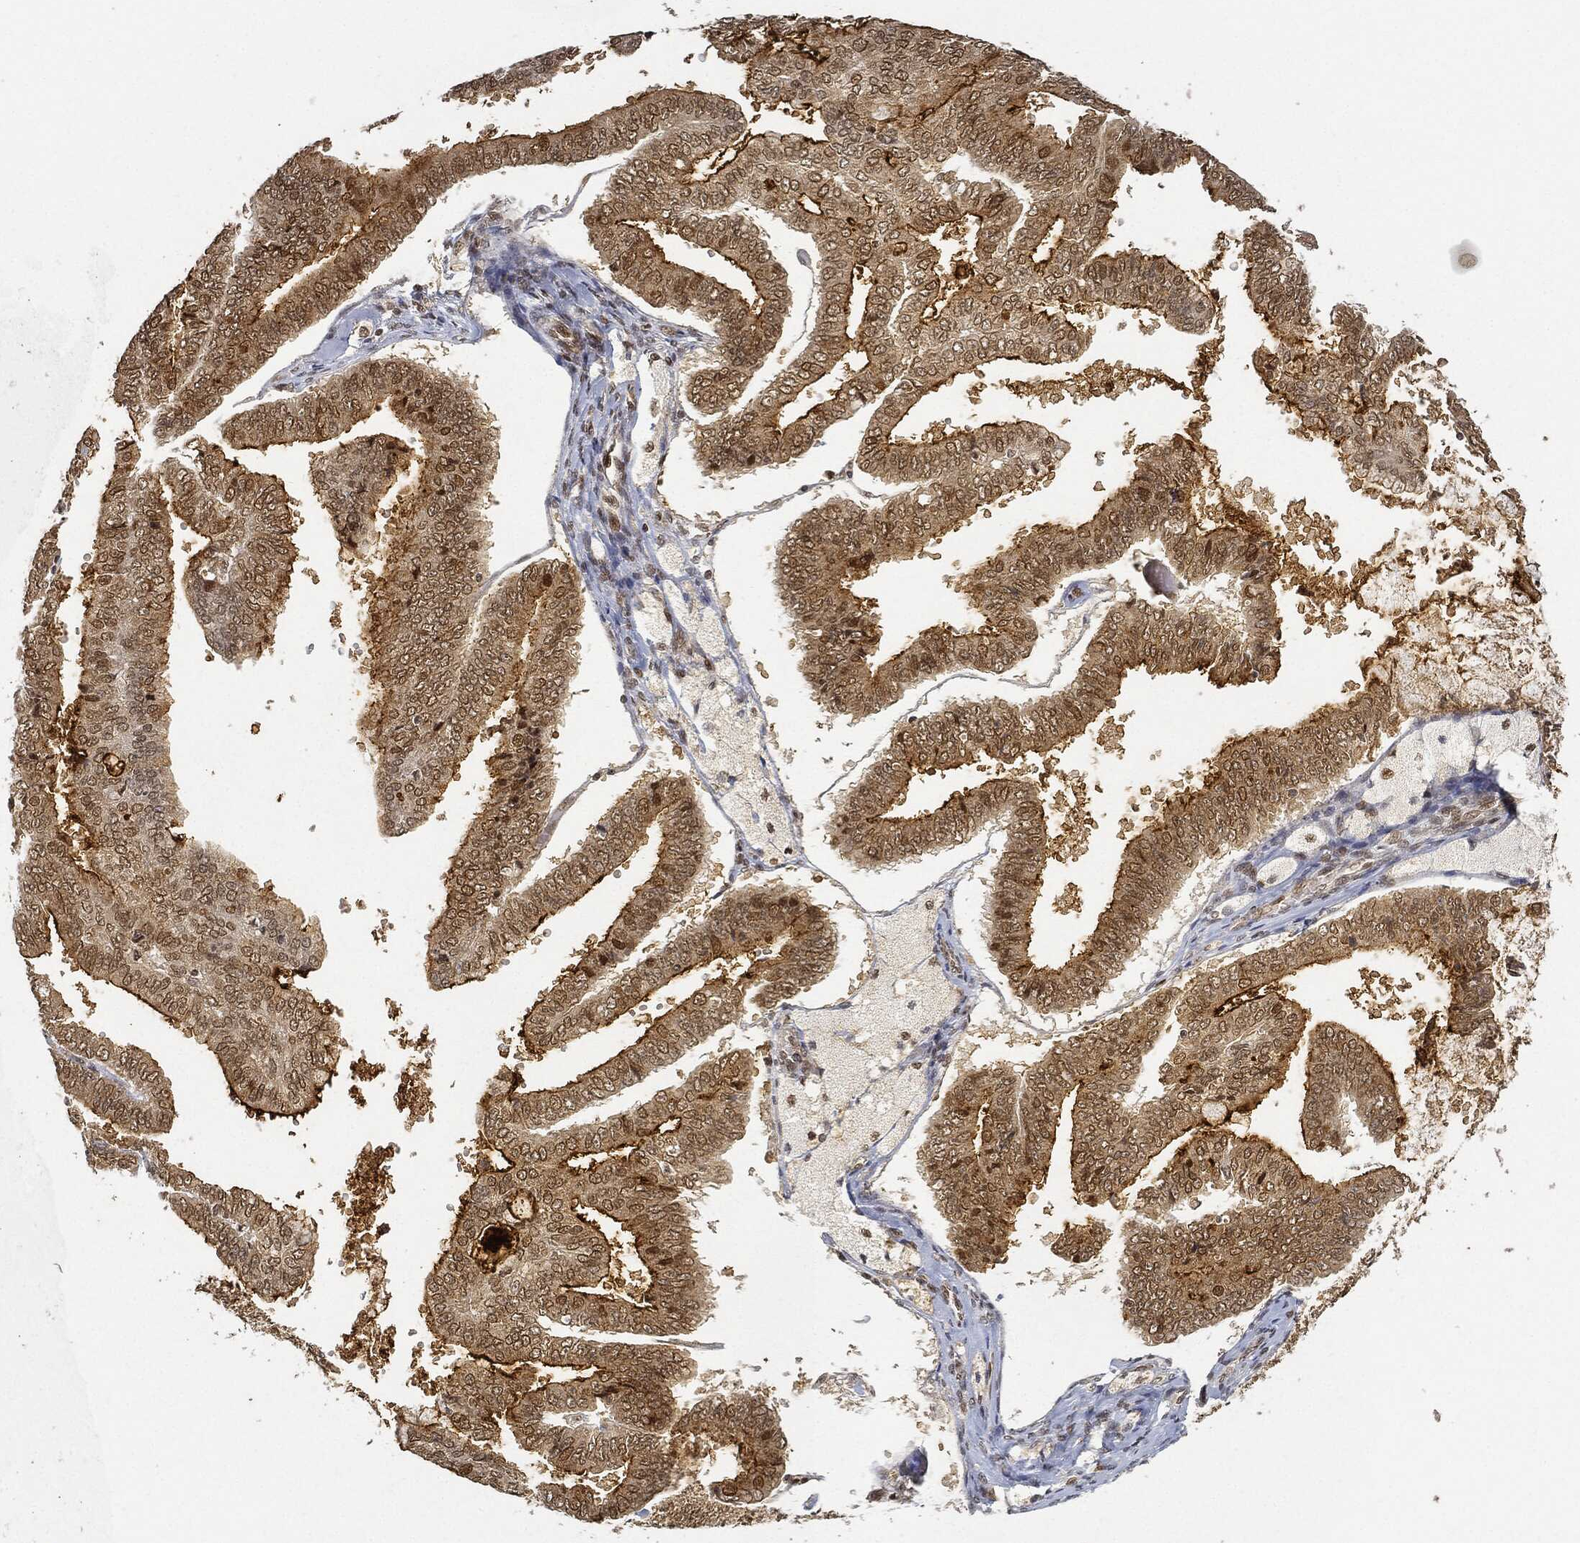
{"staining": {"intensity": "strong", "quantity": "25%-75%", "location": "cytoplasmic/membranous"}, "tissue": "endometrial cancer", "cell_type": "Tumor cells", "image_type": "cancer", "snomed": [{"axis": "morphology", "description": "Adenocarcinoma, NOS"}, {"axis": "topography", "description": "Endometrium"}], "caption": "Immunohistochemistry (IHC) image of adenocarcinoma (endometrial) stained for a protein (brown), which displays high levels of strong cytoplasmic/membranous positivity in about 25%-75% of tumor cells.", "gene": "CIB1", "patient": {"sex": "female", "age": 63}}